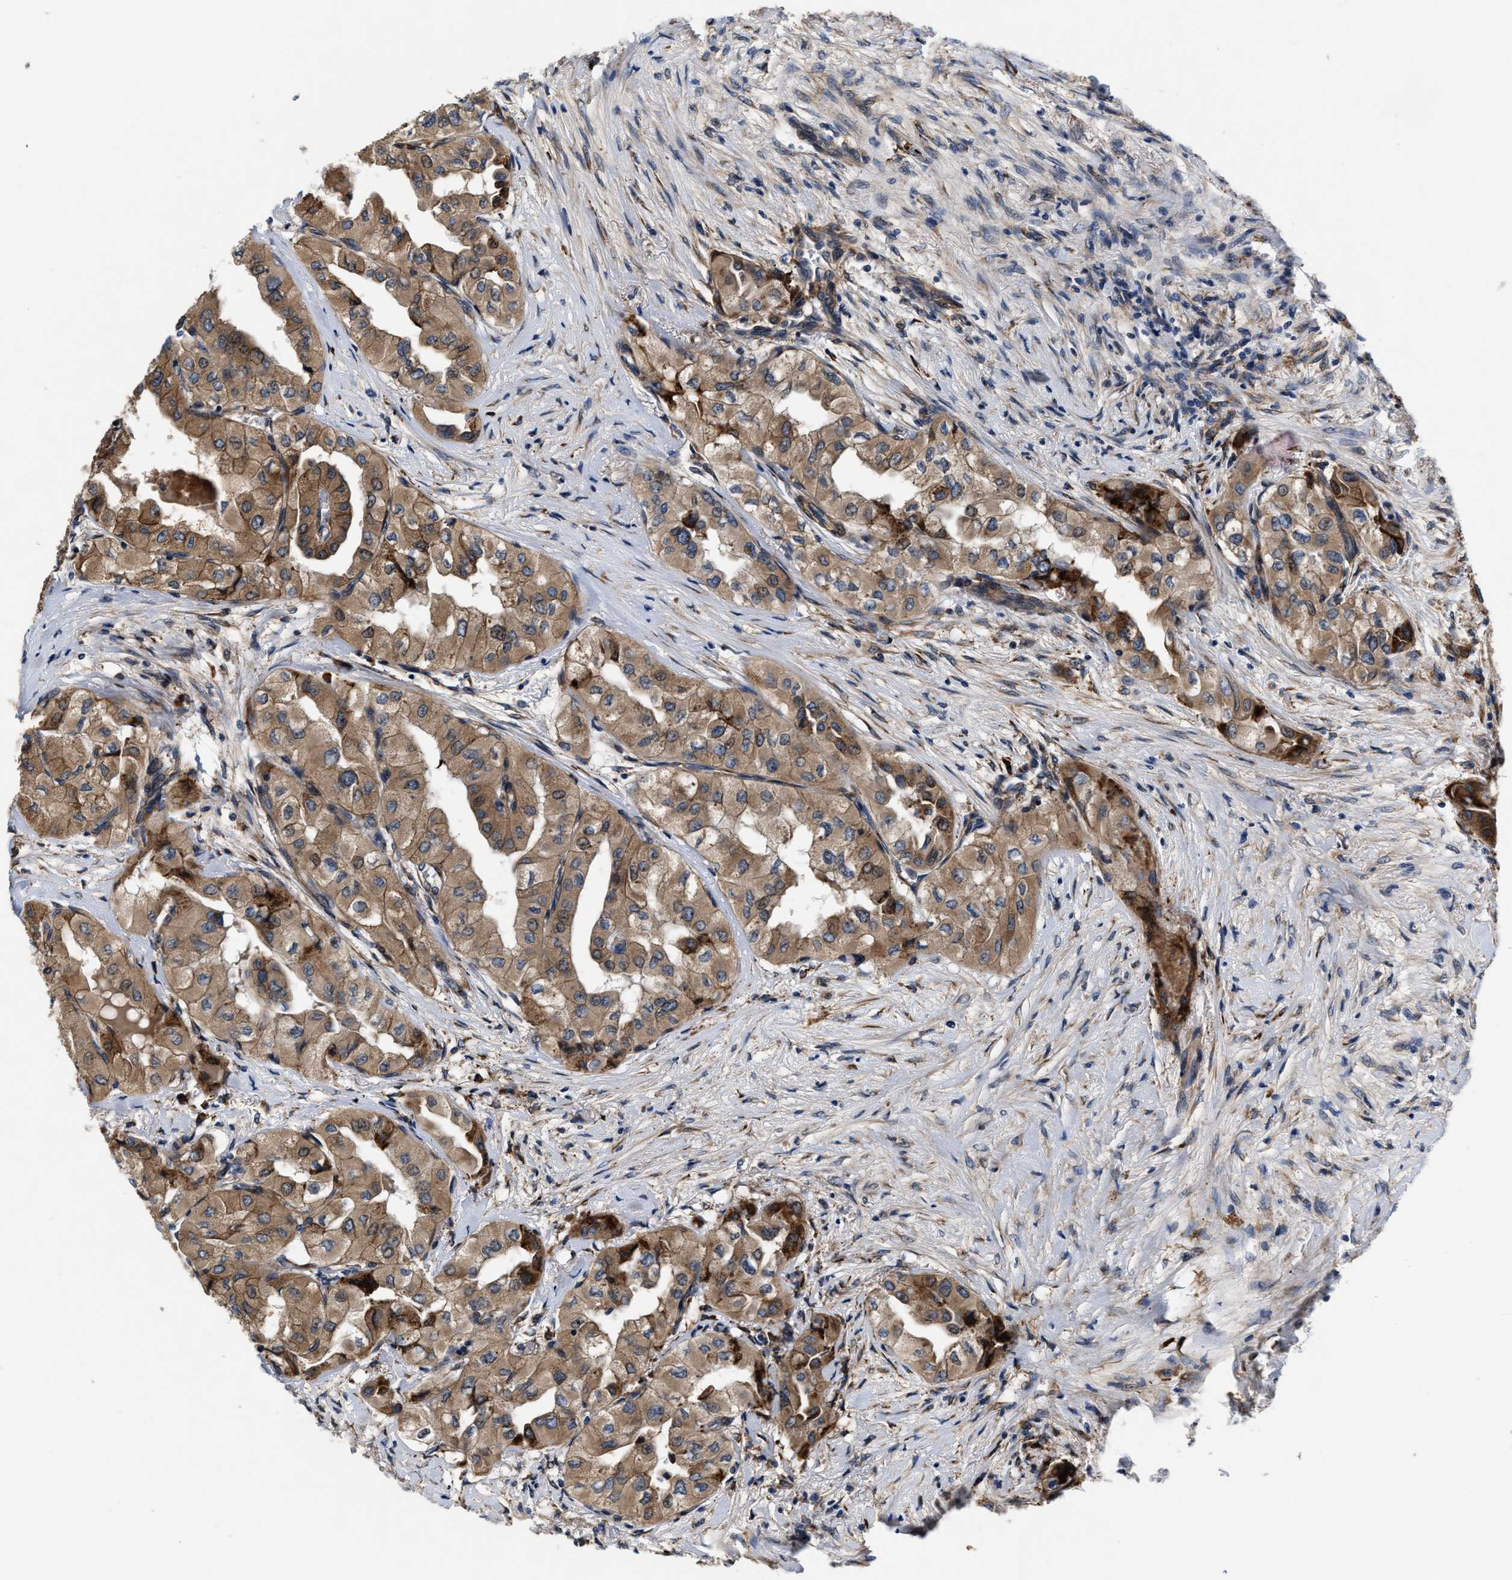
{"staining": {"intensity": "moderate", "quantity": ">75%", "location": "cytoplasmic/membranous"}, "tissue": "thyroid cancer", "cell_type": "Tumor cells", "image_type": "cancer", "snomed": [{"axis": "morphology", "description": "Papillary adenocarcinoma, NOS"}, {"axis": "topography", "description": "Thyroid gland"}], "caption": "Brown immunohistochemical staining in papillary adenocarcinoma (thyroid) displays moderate cytoplasmic/membranous expression in approximately >75% of tumor cells.", "gene": "SLC12A2", "patient": {"sex": "female", "age": 59}}